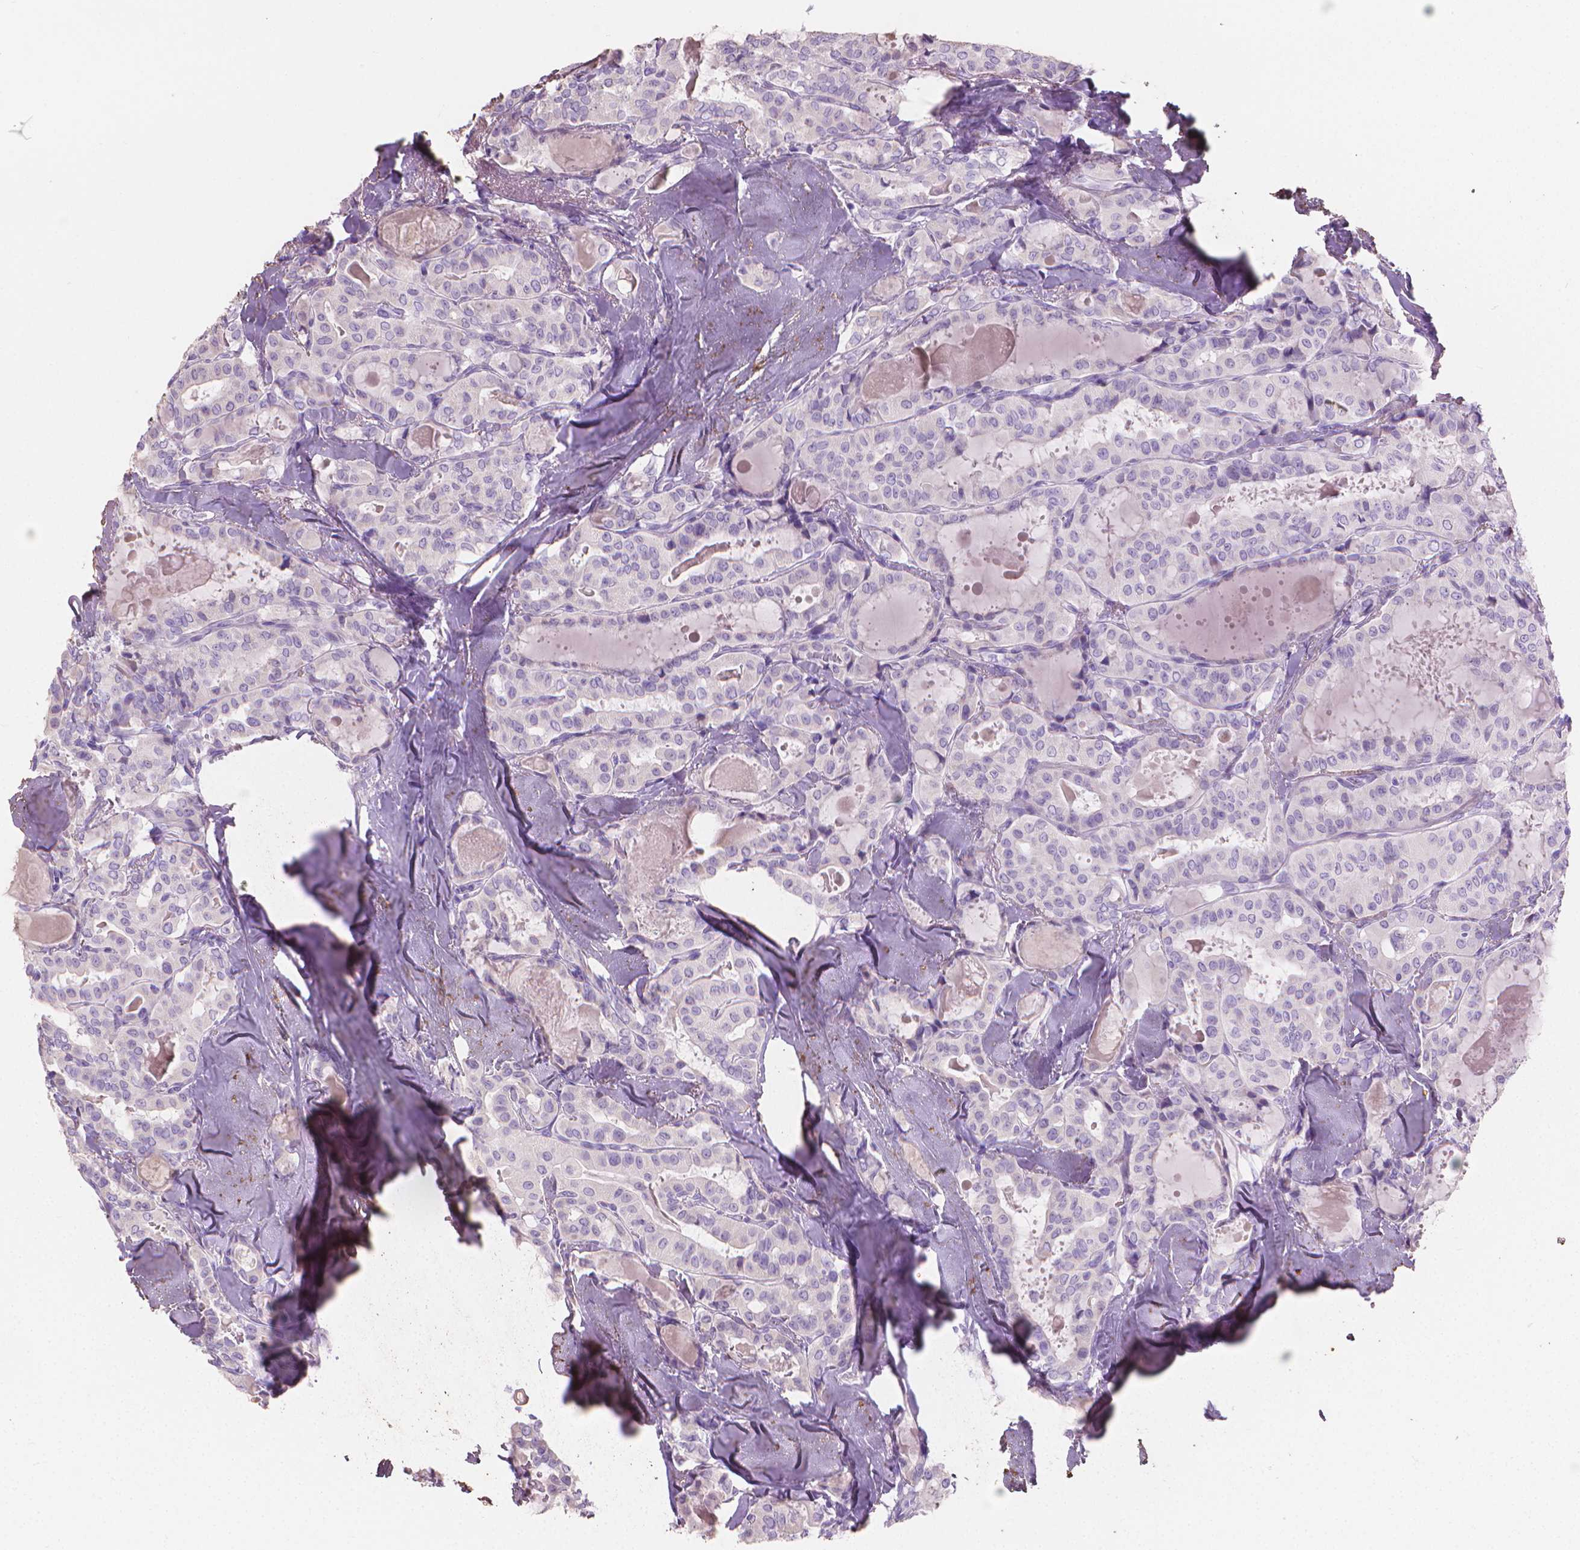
{"staining": {"intensity": "negative", "quantity": "none", "location": "none"}, "tissue": "thyroid cancer", "cell_type": "Tumor cells", "image_type": "cancer", "snomed": [{"axis": "morphology", "description": "Papillary adenocarcinoma, NOS"}, {"axis": "topography", "description": "Thyroid gland"}], "caption": "Histopathology image shows no protein expression in tumor cells of thyroid cancer (papillary adenocarcinoma) tissue.", "gene": "CABCOCO1", "patient": {"sex": "female", "age": 41}}